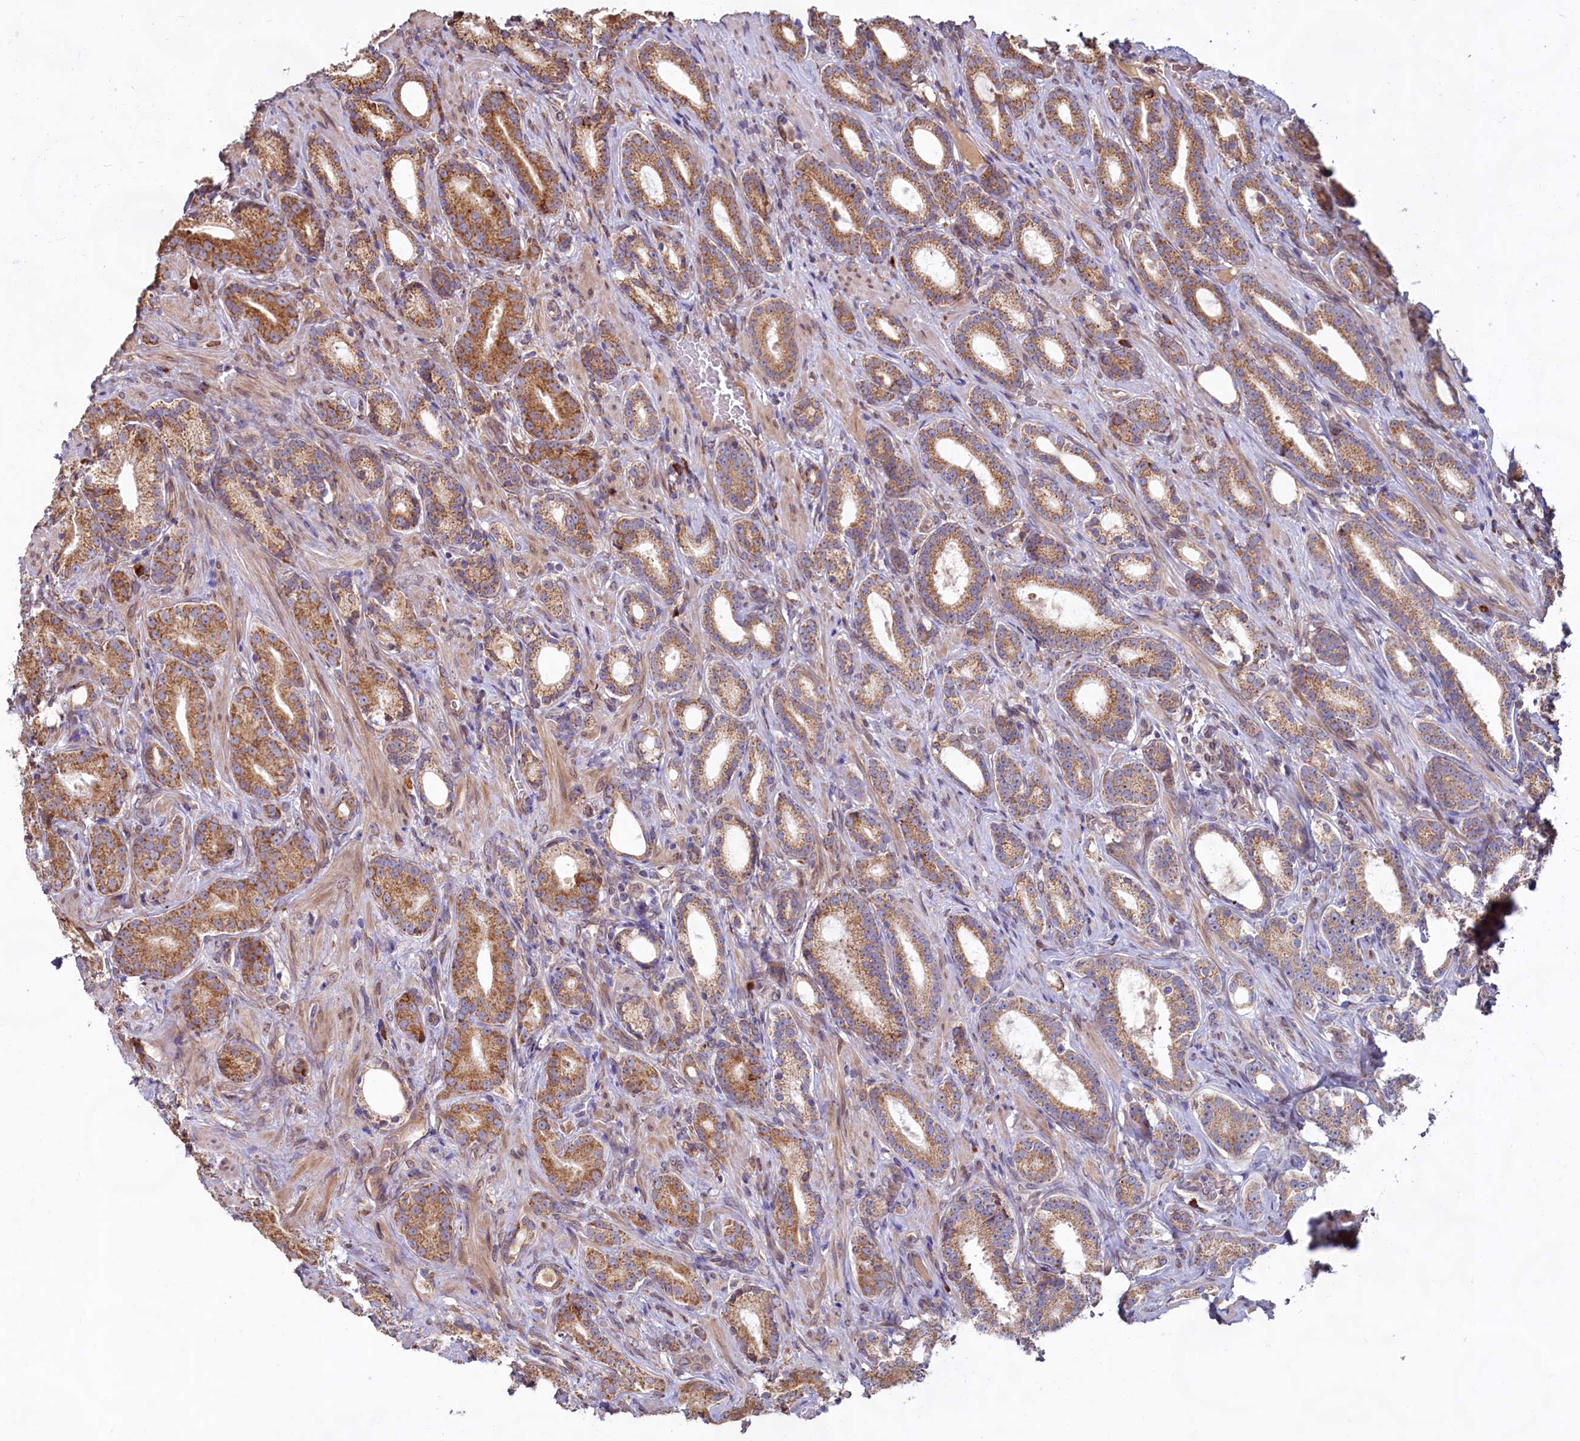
{"staining": {"intensity": "moderate", "quantity": ">75%", "location": "cytoplasmic/membranous"}, "tissue": "prostate cancer", "cell_type": "Tumor cells", "image_type": "cancer", "snomed": [{"axis": "morphology", "description": "Adenocarcinoma, Low grade"}, {"axis": "topography", "description": "Prostate"}], "caption": "Approximately >75% of tumor cells in prostate cancer (adenocarcinoma (low-grade)) display moderate cytoplasmic/membranous protein positivity as visualized by brown immunohistochemical staining.", "gene": "TBC1D19", "patient": {"sex": "male", "age": 71}}